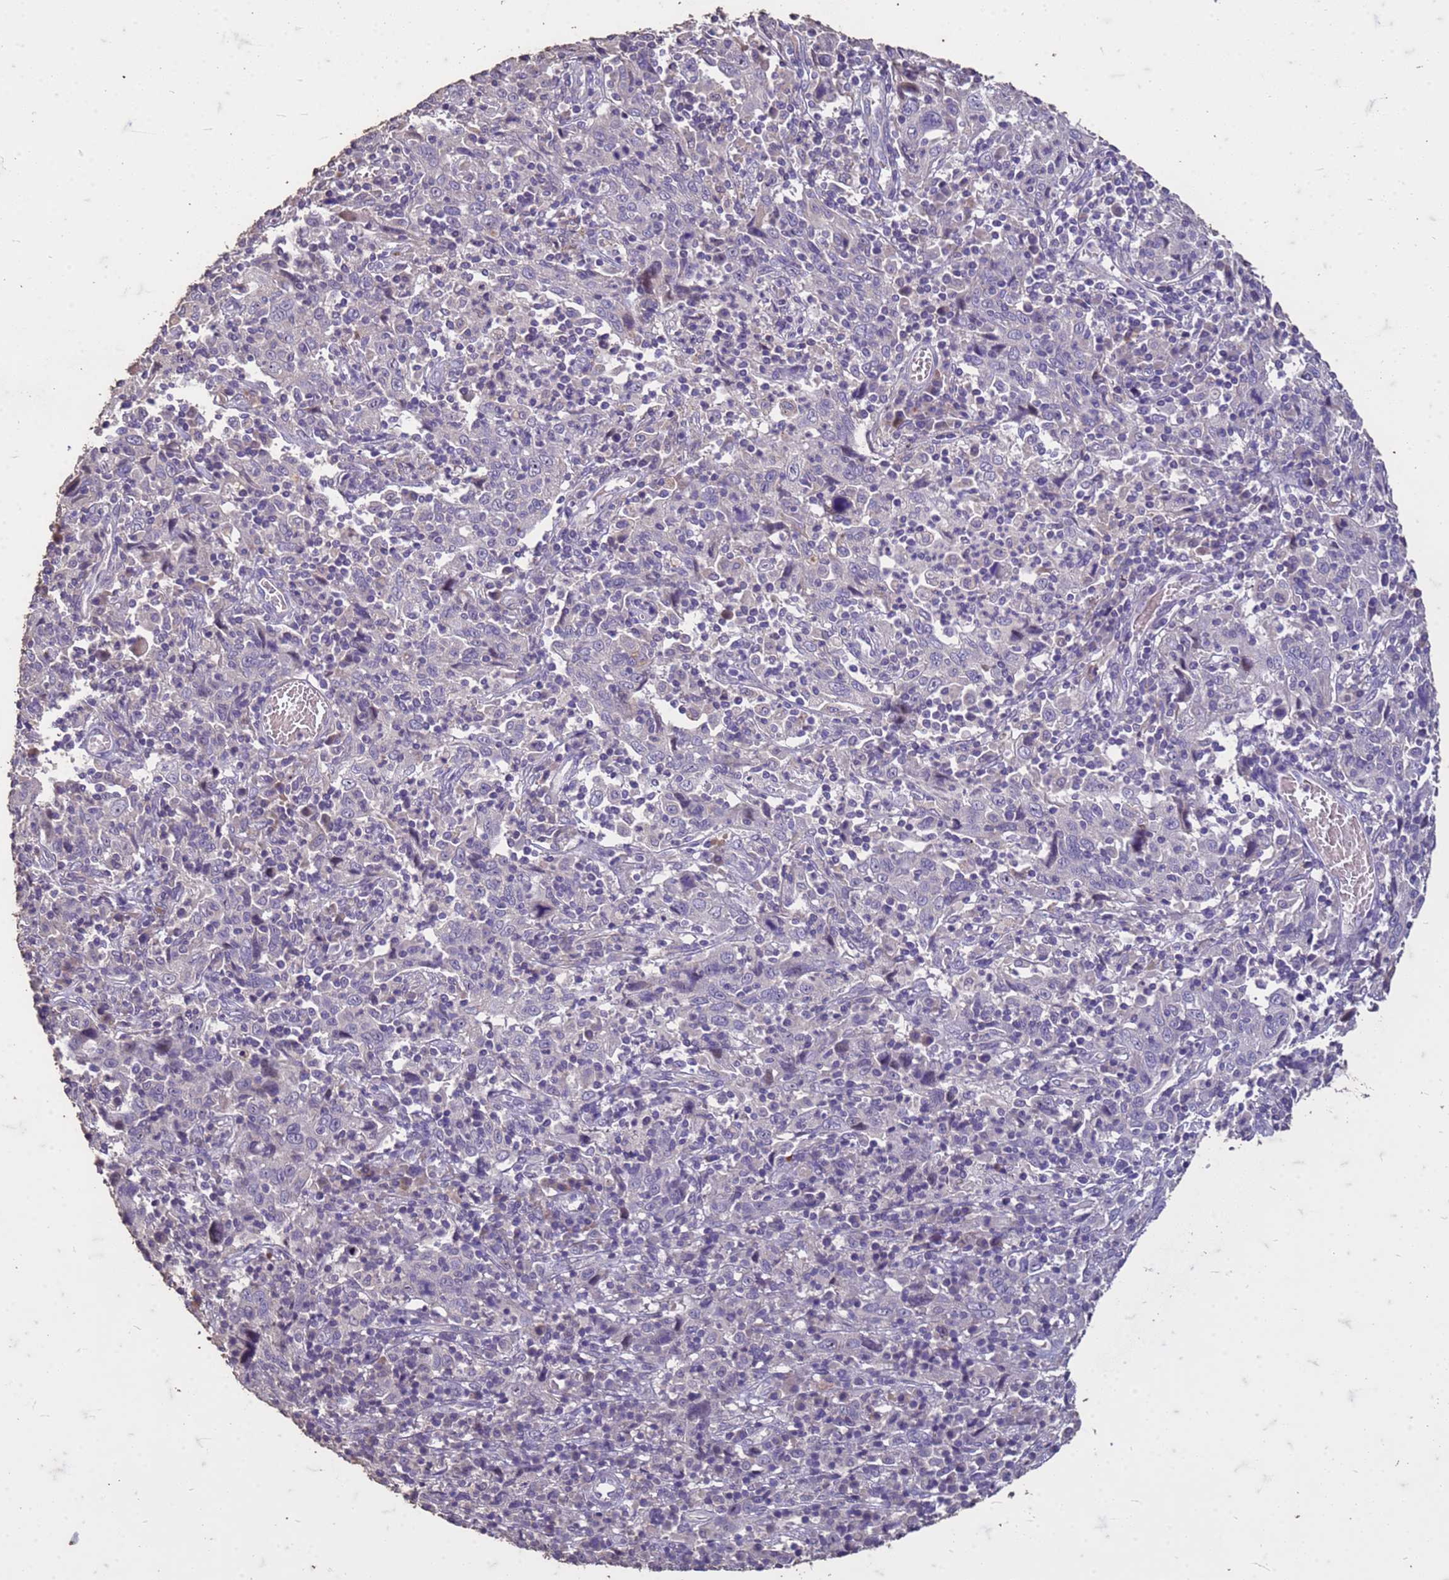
{"staining": {"intensity": "negative", "quantity": "none", "location": "none"}, "tissue": "cervical cancer", "cell_type": "Tumor cells", "image_type": "cancer", "snomed": [{"axis": "morphology", "description": "Squamous cell carcinoma, NOS"}, {"axis": "topography", "description": "Cervix"}], "caption": "The immunohistochemistry (IHC) histopathology image has no significant expression in tumor cells of cervical cancer tissue.", "gene": "FAM184B", "patient": {"sex": "female", "age": 46}}